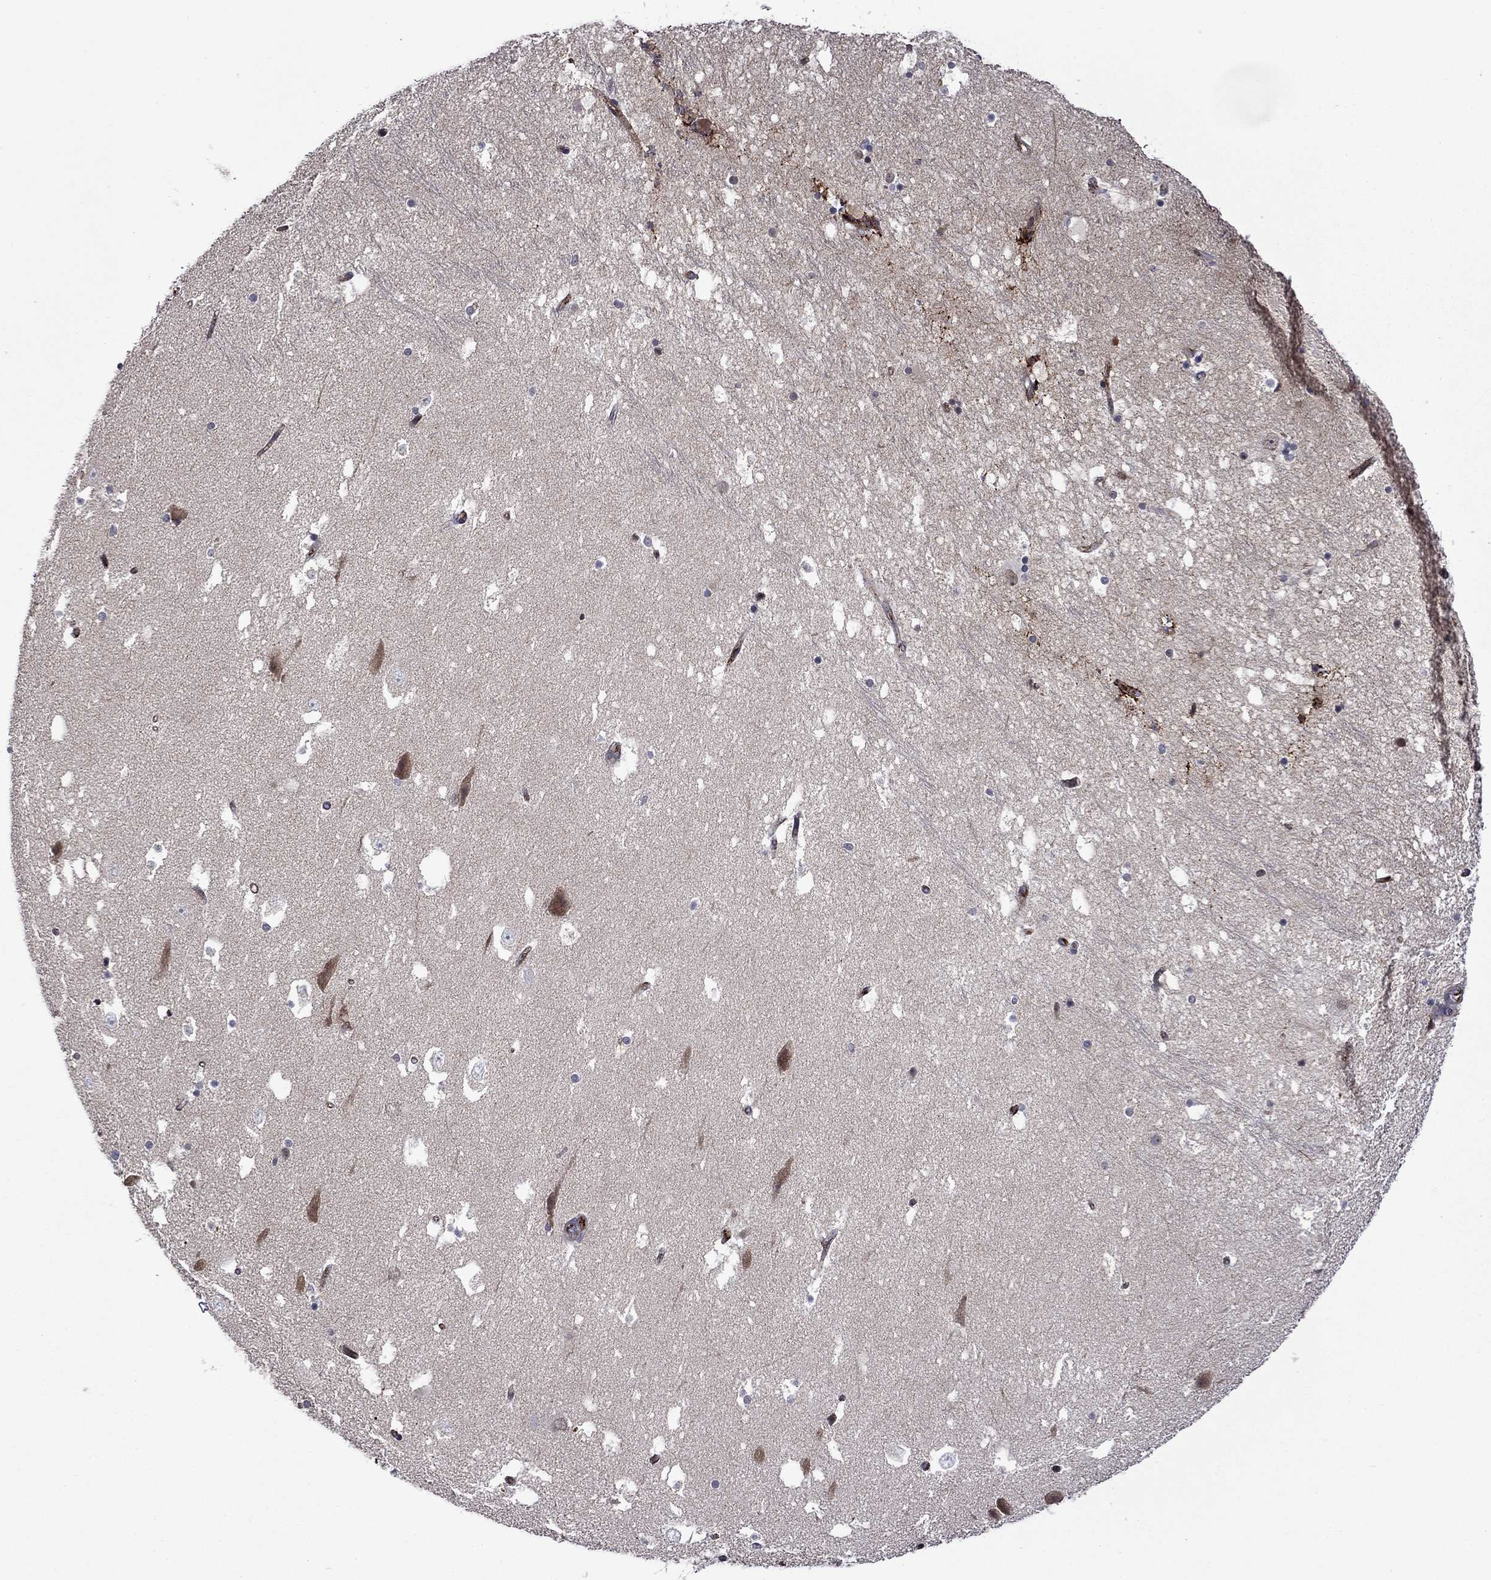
{"staining": {"intensity": "negative", "quantity": "none", "location": "none"}, "tissue": "hippocampus", "cell_type": "Glial cells", "image_type": "normal", "snomed": [{"axis": "morphology", "description": "Normal tissue, NOS"}, {"axis": "topography", "description": "Hippocampus"}], "caption": "This is a image of immunohistochemistry (IHC) staining of normal hippocampus, which shows no expression in glial cells.", "gene": "SLITRK1", "patient": {"sex": "male", "age": 51}}